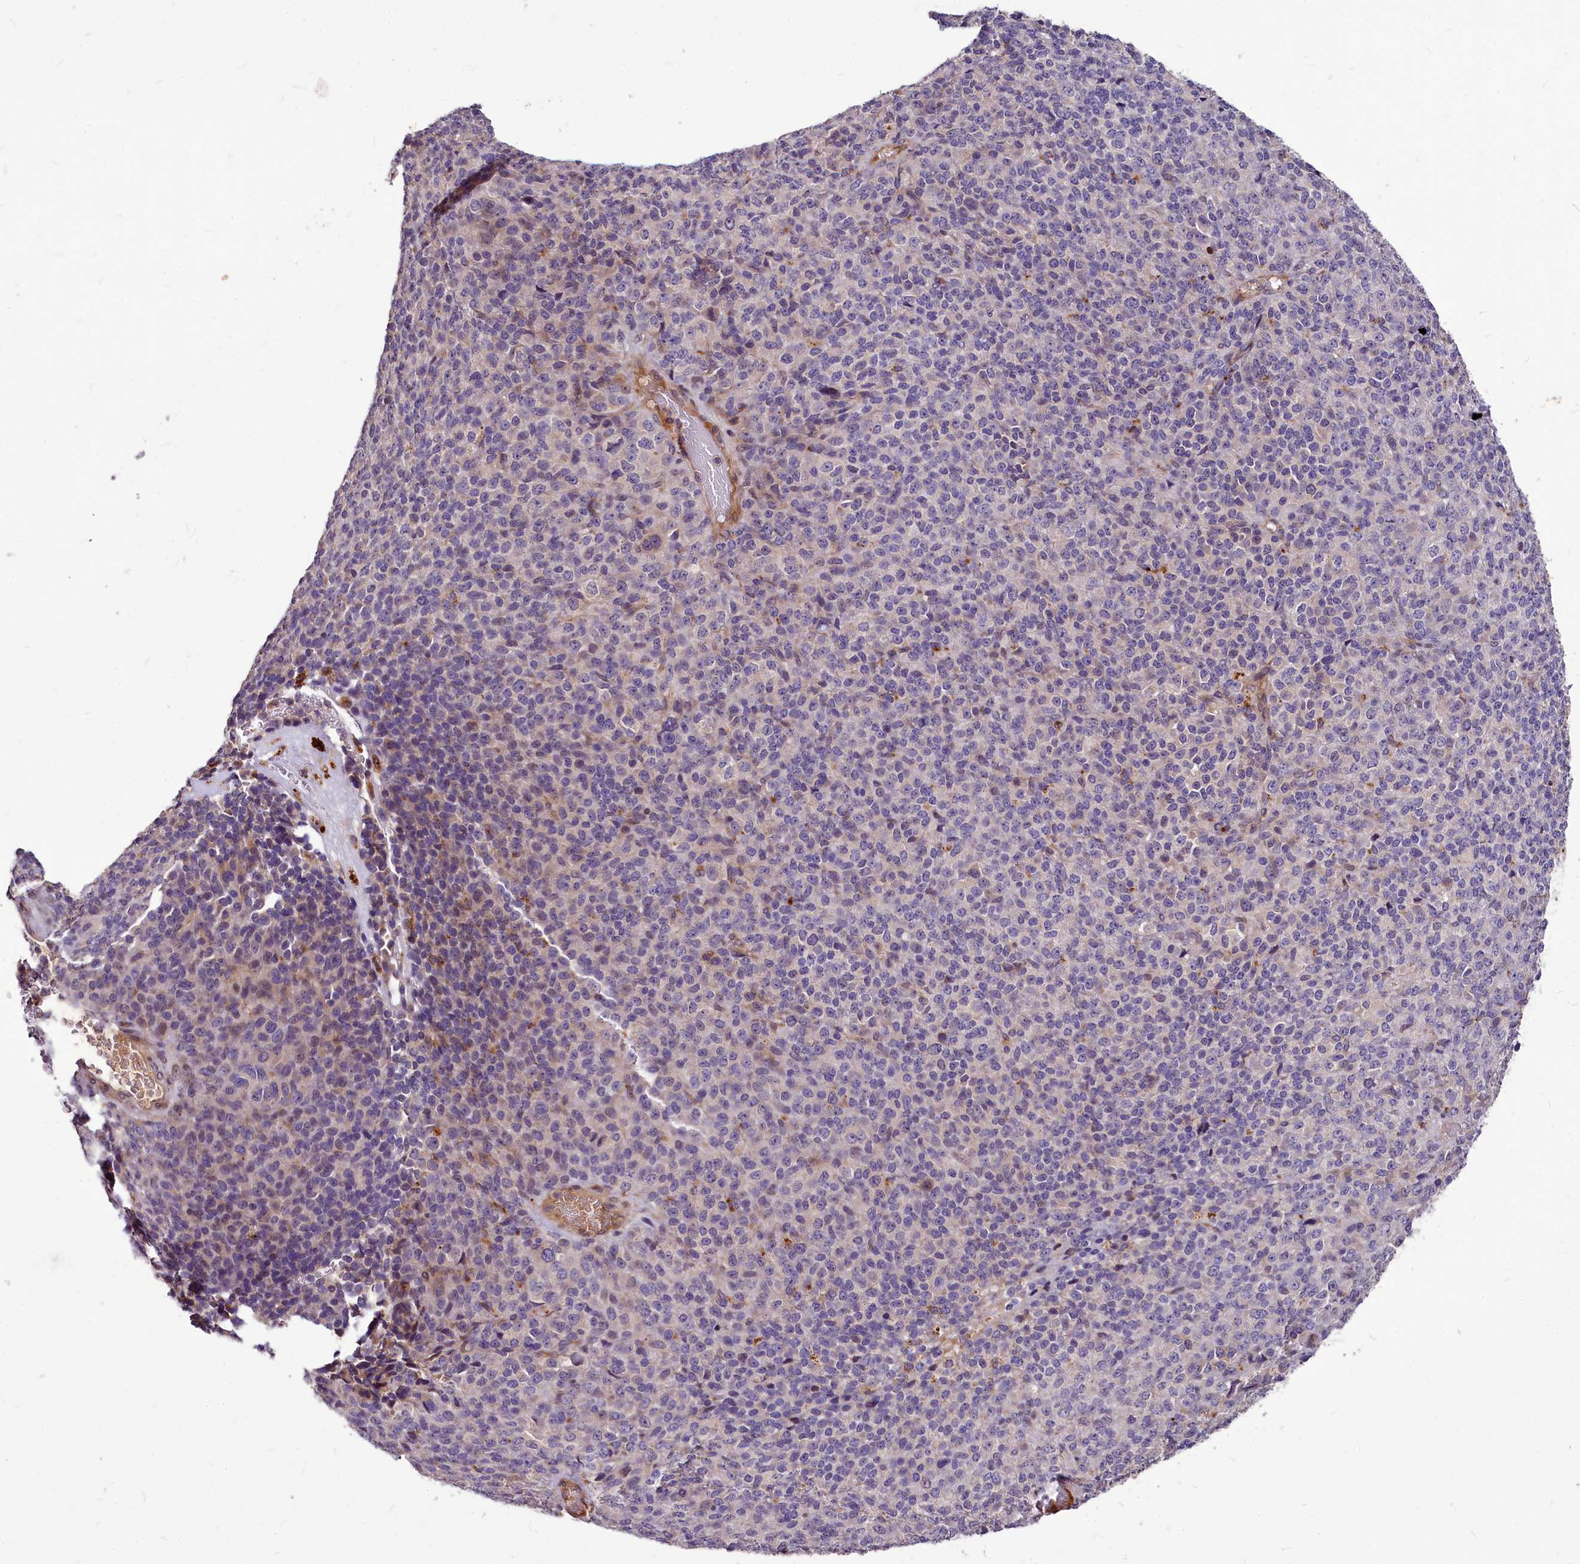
{"staining": {"intensity": "negative", "quantity": "none", "location": "none"}, "tissue": "melanoma", "cell_type": "Tumor cells", "image_type": "cancer", "snomed": [{"axis": "morphology", "description": "Malignant melanoma, Metastatic site"}, {"axis": "topography", "description": "Brain"}], "caption": "High magnification brightfield microscopy of melanoma stained with DAB (brown) and counterstained with hematoxylin (blue): tumor cells show no significant expression.", "gene": "C11orf86", "patient": {"sex": "female", "age": 56}}